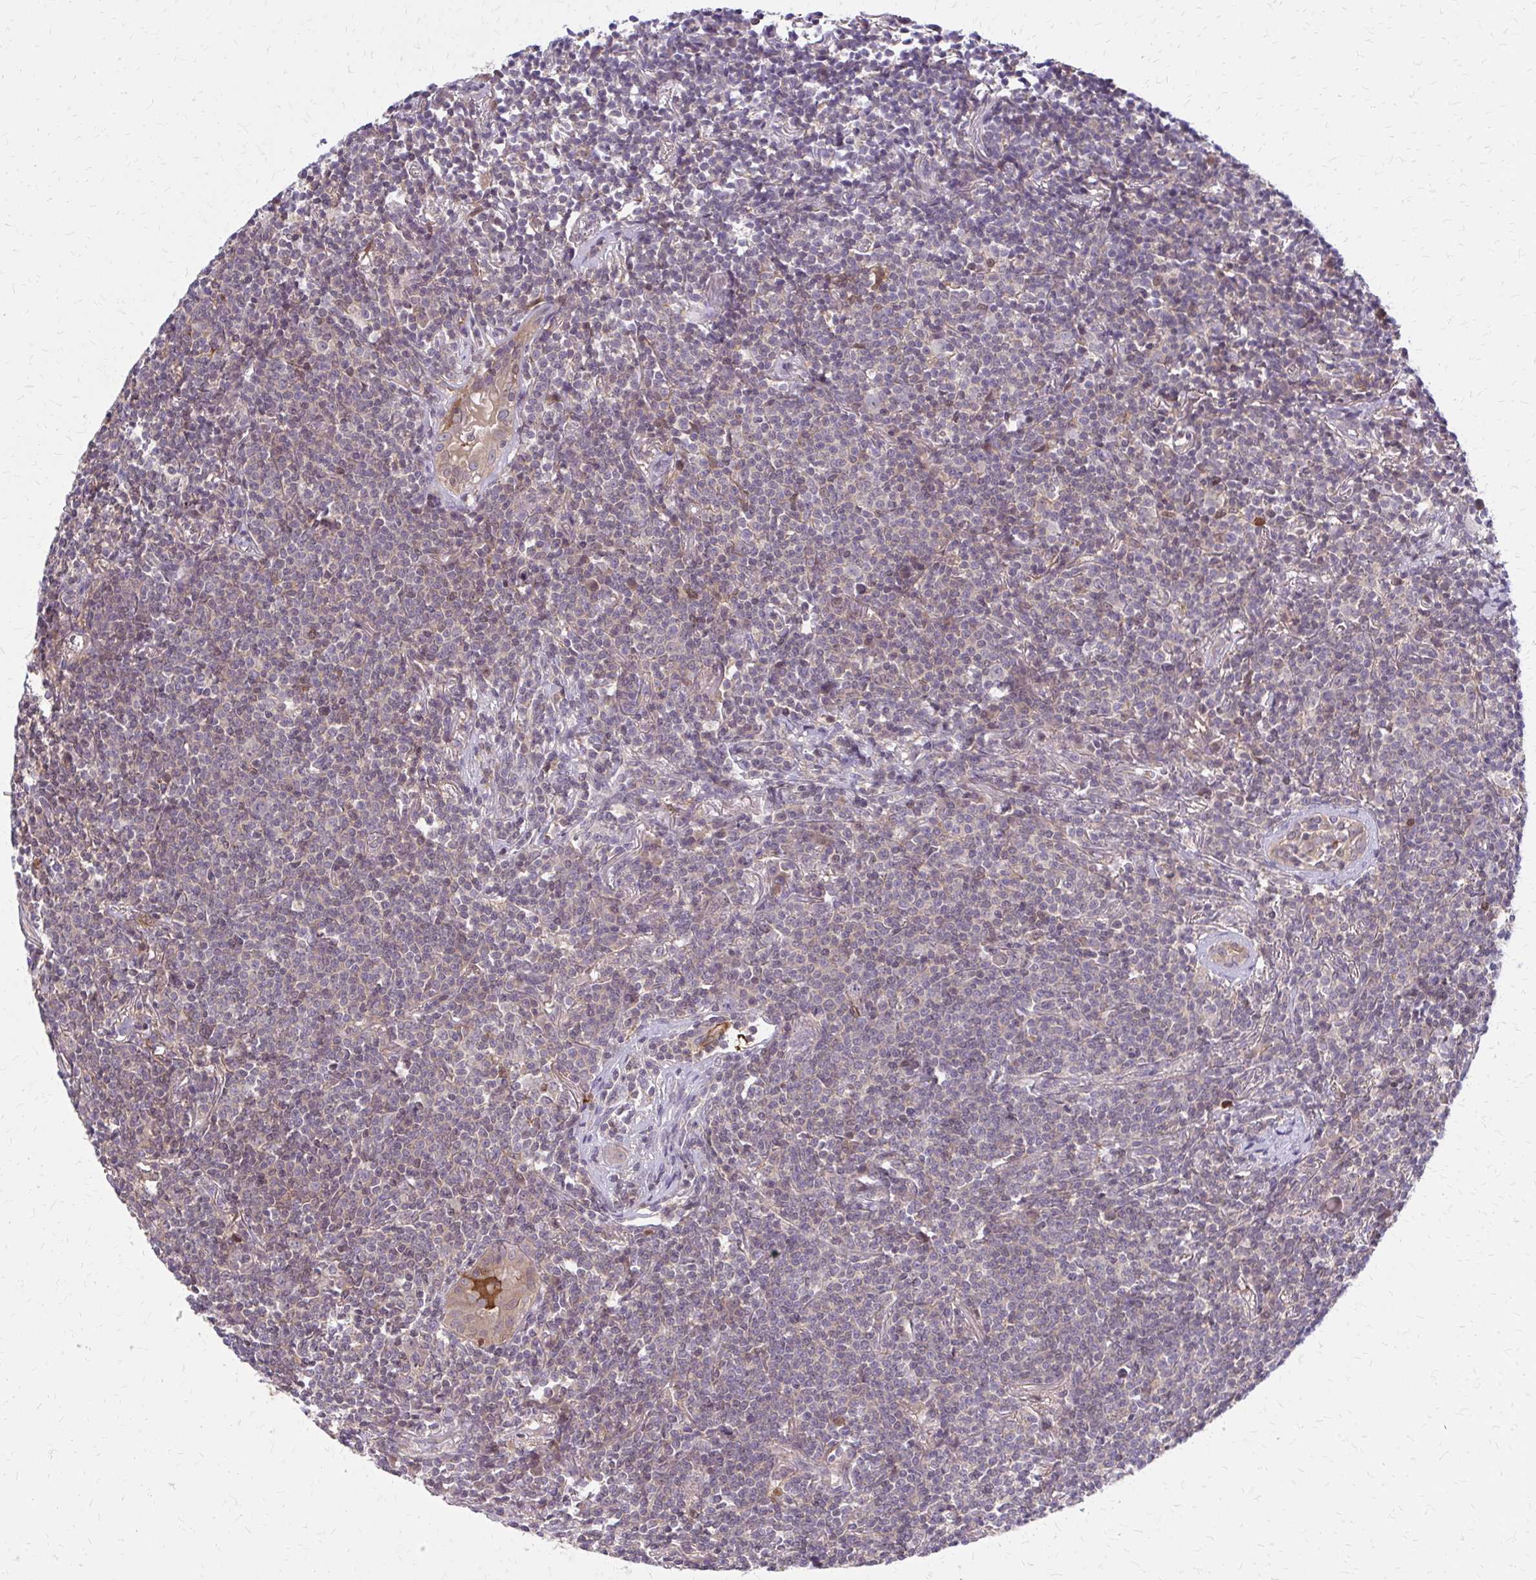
{"staining": {"intensity": "negative", "quantity": "none", "location": "none"}, "tissue": "lymphoma", "cell_type": "Tumor cells", "image_type": "cancer", "snomed": [{"axis": "morphology", "description": "Malignant lymphoma, non-Hodgkin's type, Low grade"}, {"axis": "topography", "description": "Lung"}], "caption": "Protein analysis of low-grade malignant lymphoma, non-Hodgkin's type displays no significant positivity in tumor cells.", "gene": "DBI", "patient": {"sex": "female", "age": 71}}